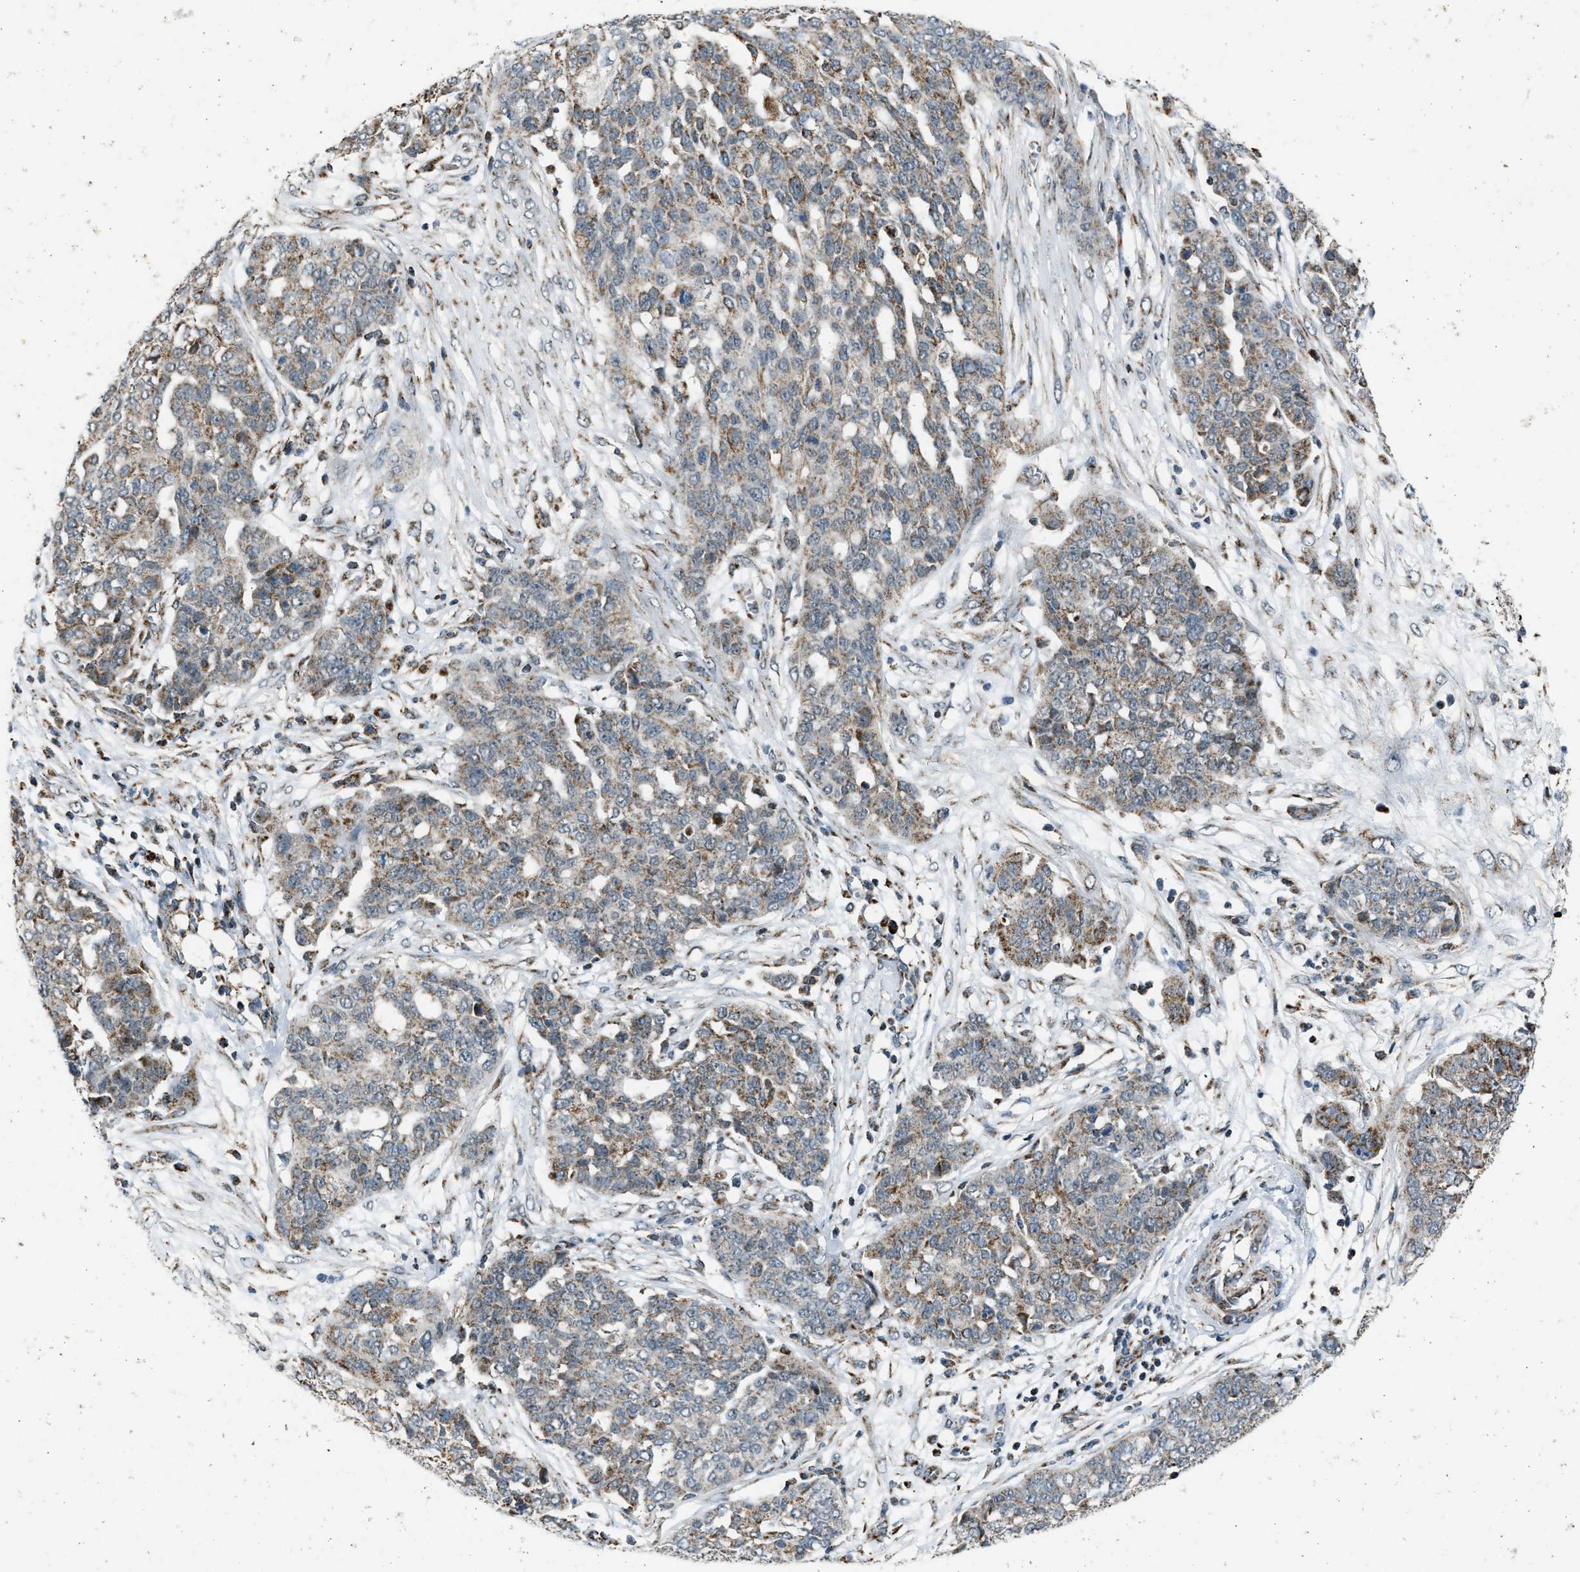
{"staining": {"intensity": "moderate", "quantity": "25%-75%", "location": "cytoplasmic/membranous"}, "tissue": "ovarian cancer", "cell_type": "Tumor cells", "image_type": "cancer", "snomed": [{"axis": "morphology", "description": "Cystadenocarcinoma, serous, NOS"}, {"axis": "topography", "description": "Soft tissue"}, {"axis": "topography", "description": "Ovary"}], "caption": "Protein staining of serous cystadenocarcinoma (ovarian) tissue displays moderate cytoplasmic/membranous positivity in about 25%-75% of tumor cells. Using DAB (brown) and hematoxylin (blue) stains, captured at high magnification using brightfield microscopy.", "gene": "CHN2", "patient": {"sex": "female", "age": 57}}